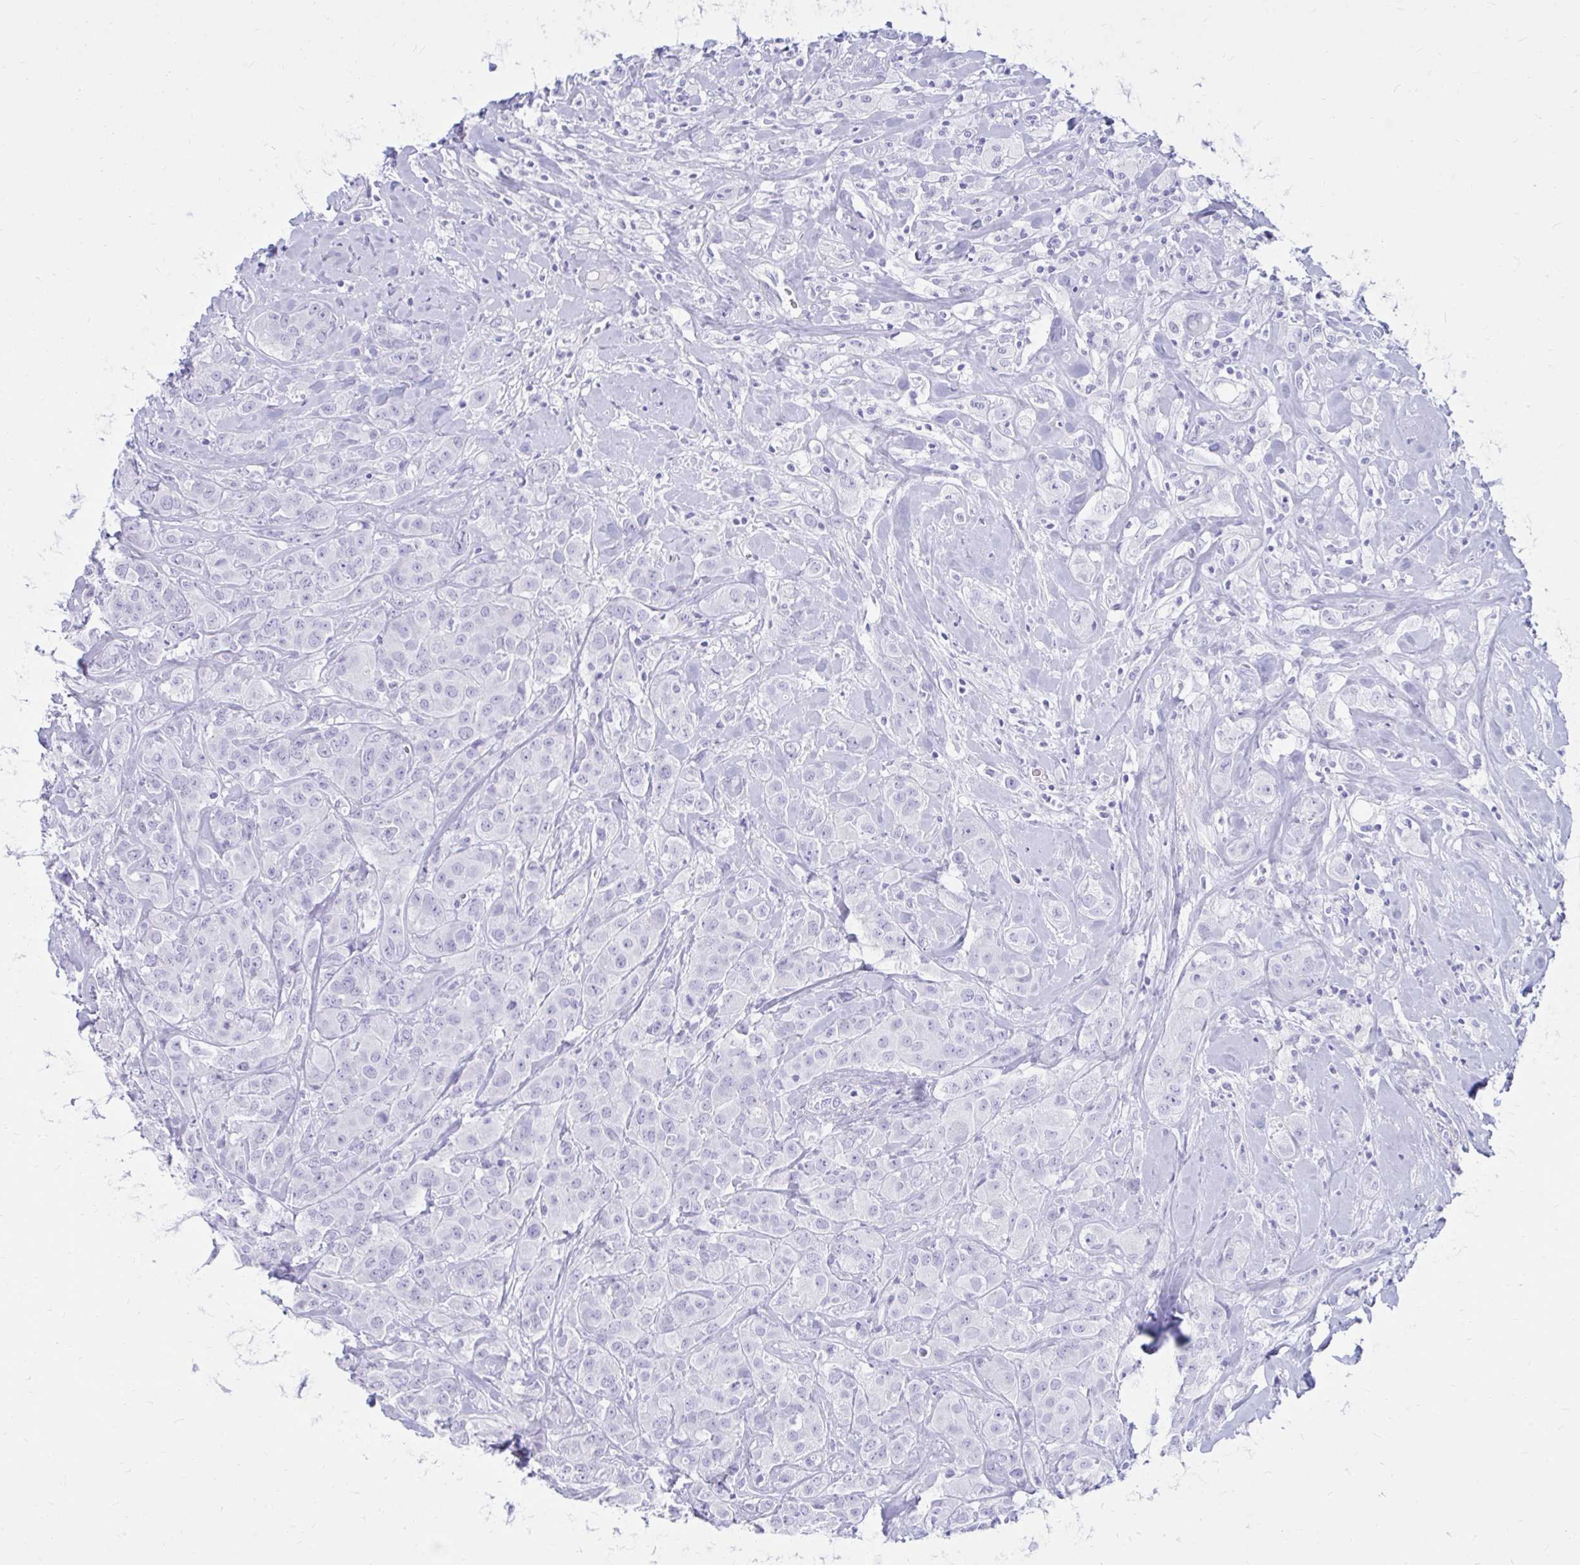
{"staining": {"intensity": "negative", "quantity": "none", "location": "none"}, "tissue": "breast cancer", "cell_type": "Tumor cells", "image_type": "cancer", "snomed": [{"axis": "morphology", "description": "Normal tissue, NOS"}, {"axis": "morphology", "description": "Duct carcinoma"}, {"axis": "topography", "description": "Breast"}], "caption": "Immunohistochemistry of human breast intraductal carcinoma displays no staining in tumor cells.", "gene": "OR10R2", "patient": {"sex": "female", "age": 43}}